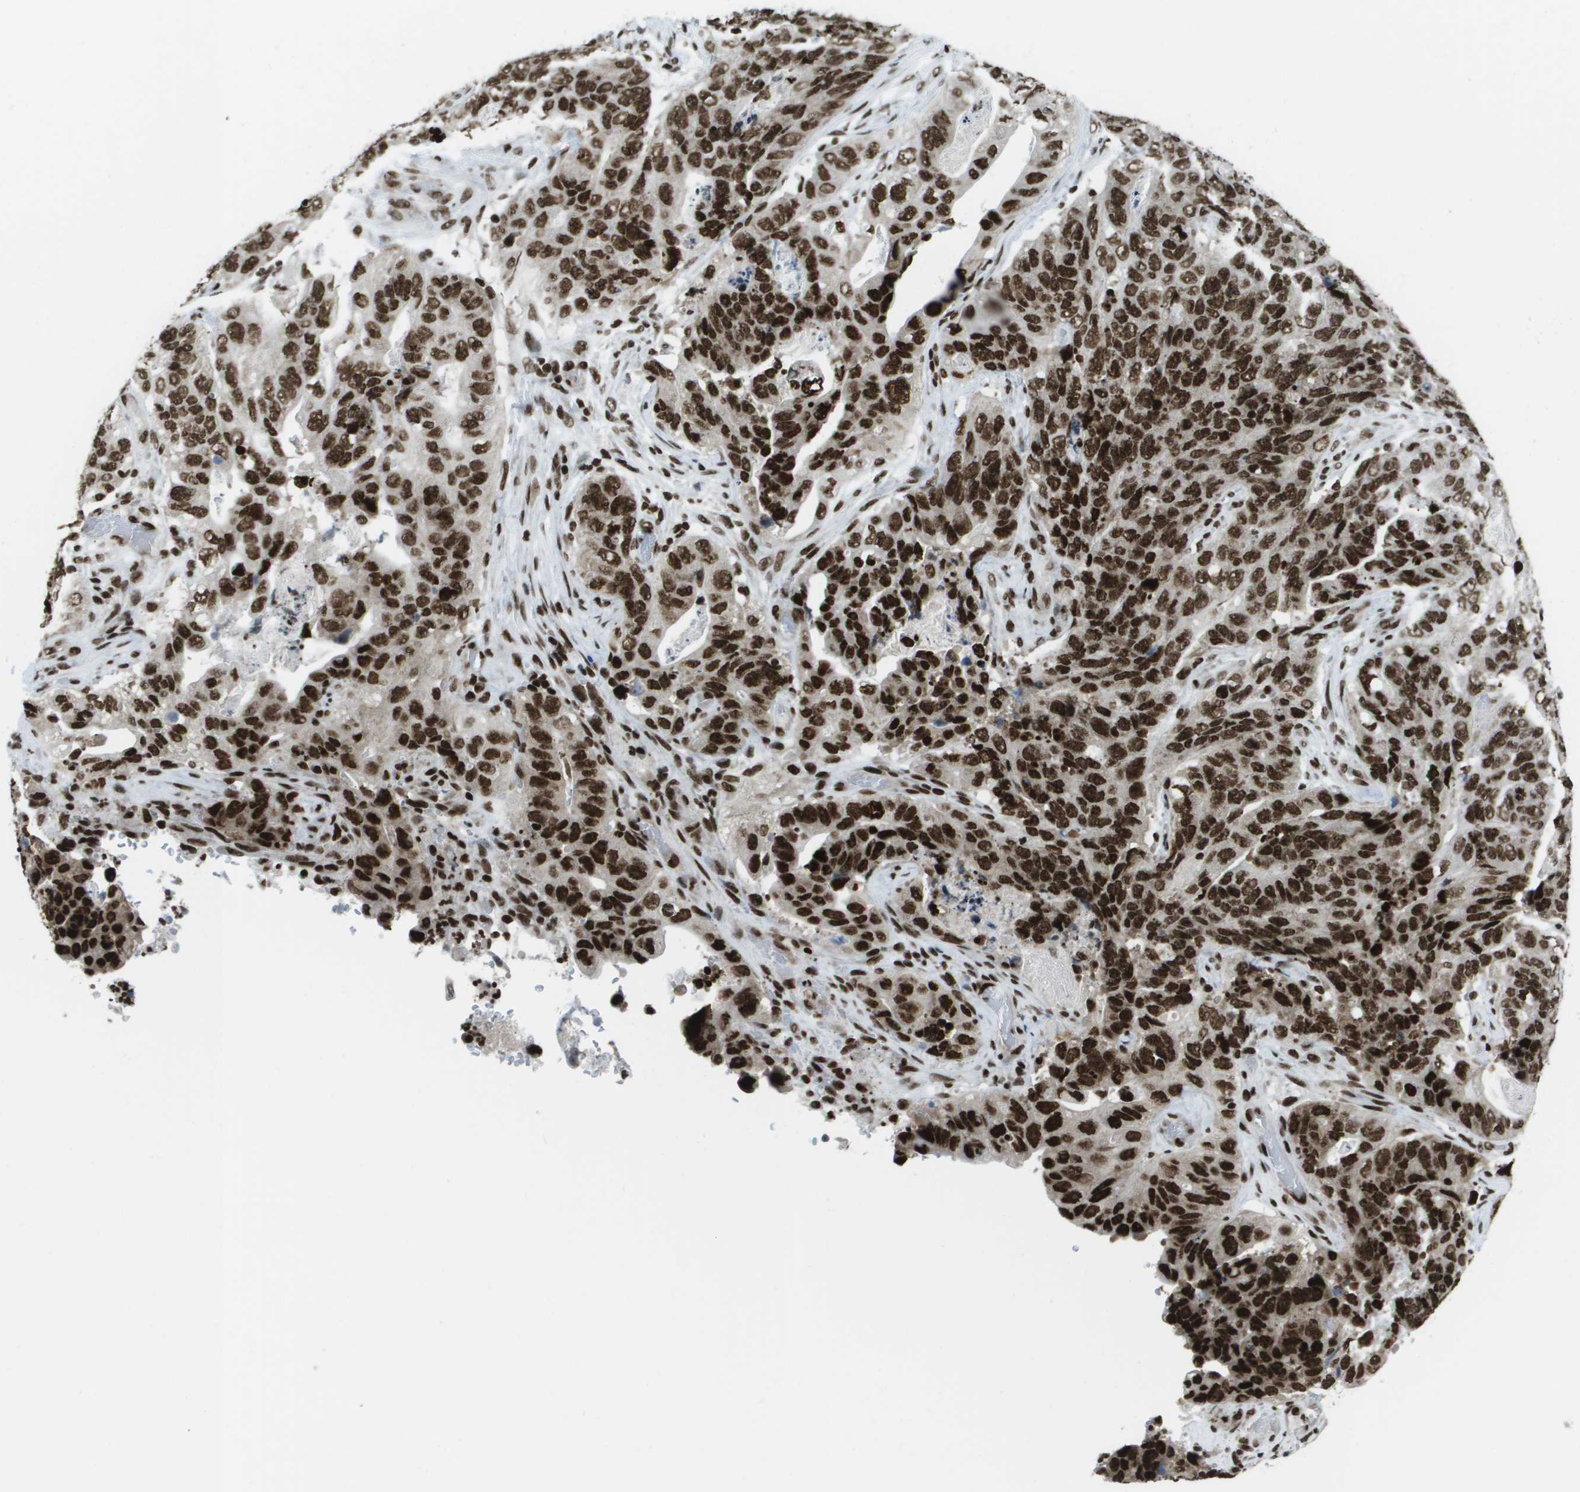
{"staining": {"intensity": "strong", "quantity": ">75%", "location": "nuclear"}, "tissue": "stomach cancer", "cell_type": "Tumor cells", "image_type": "cancer", "snomed": [{"axis": "morphology", "description": "Adenocarcinoma, NOS"}, {"axis": "topography", "description": "Stomach"}], "caption": "DAB immunohistochemical staining of human stomach cancer demonstrates strong nuclear protein staining in approximately >75% of tumor cells.", "gene": "GLYR1", "patient": {"sex": "female", "age": 89}}